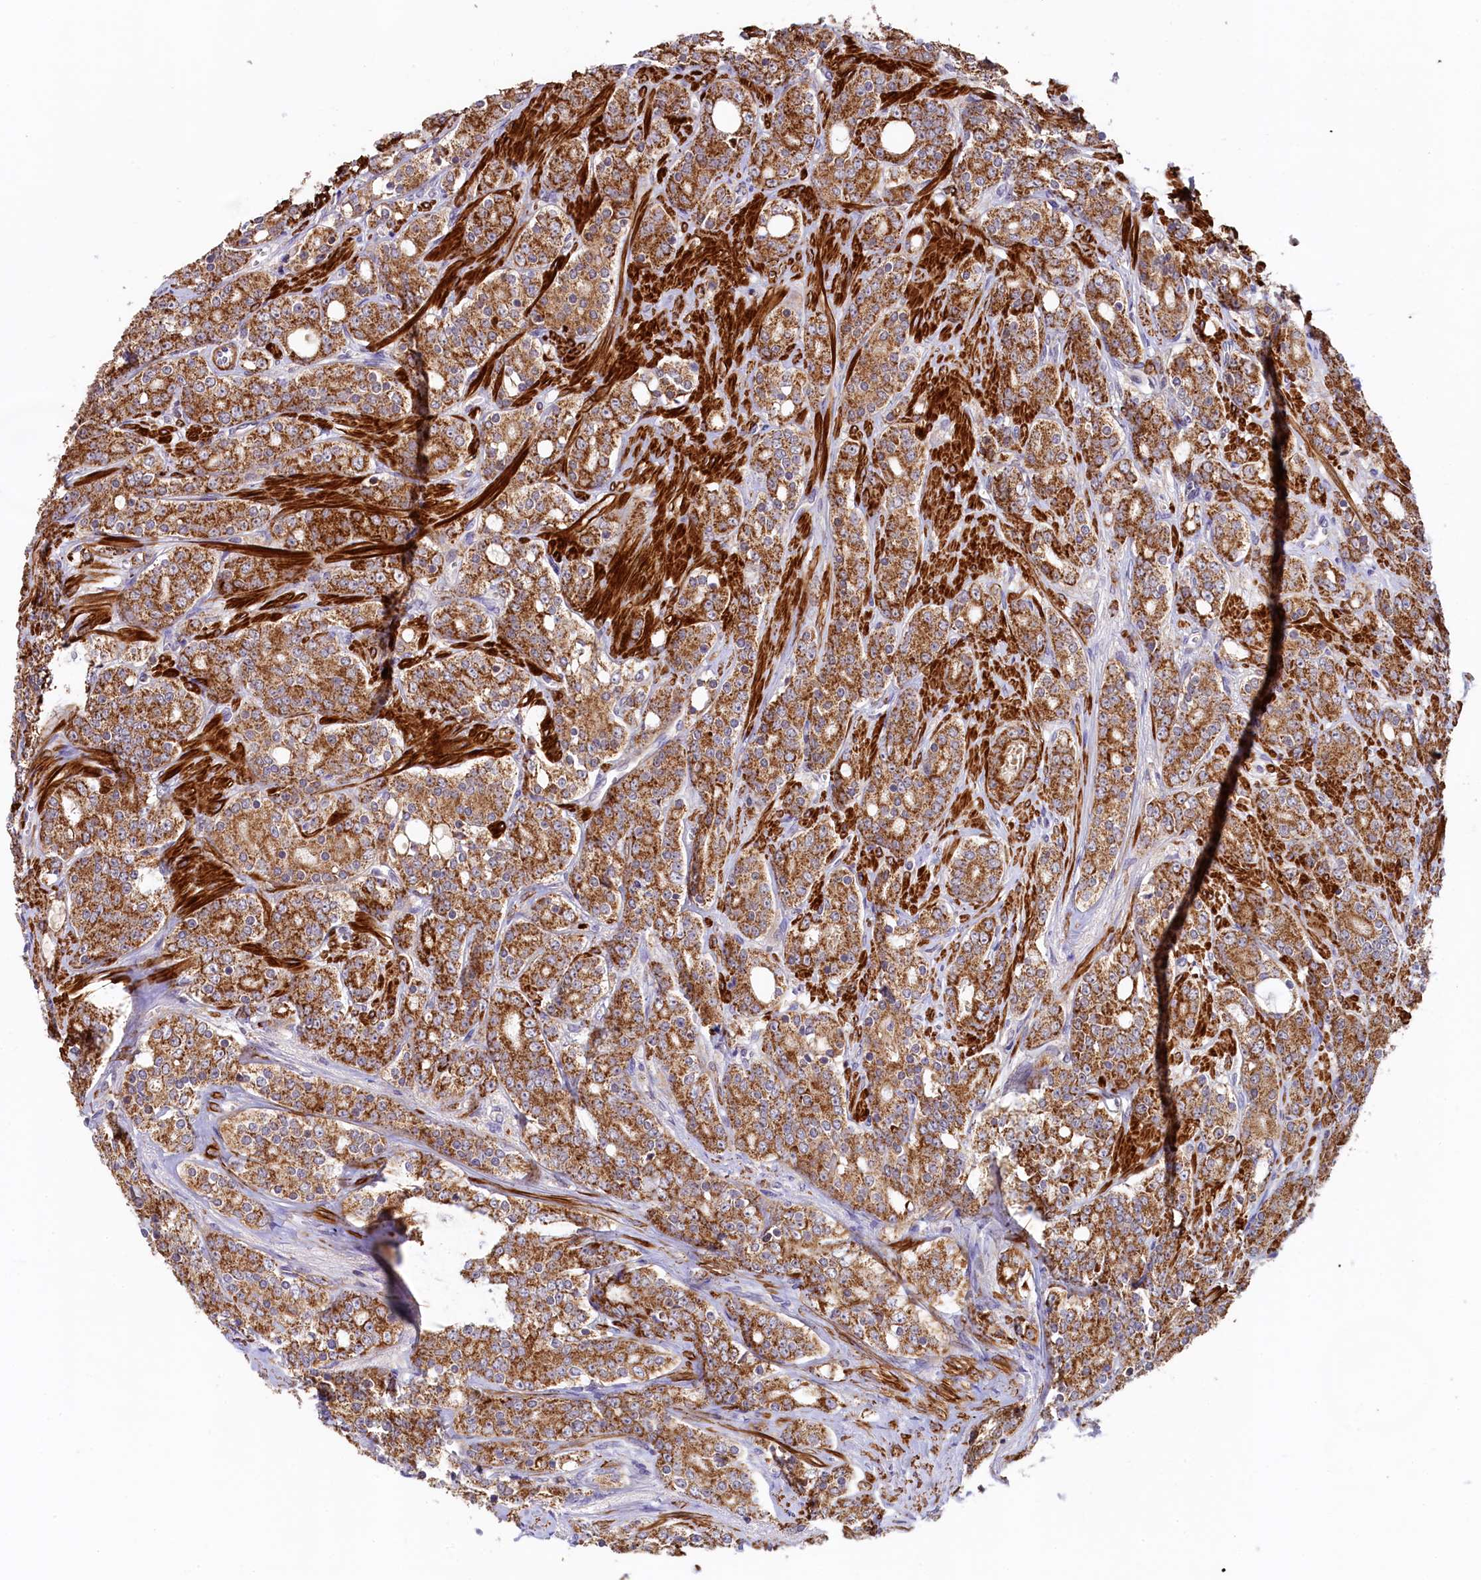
{"staining": {"intensity": "strong", "quantity": ">75%", "location": "cytoplasmic/membranous"}, "tissue": "prostate cancer", "cell_type": "Tumor cells", "image_type": "cancer", "snomed": [{"axis": "morphology", "description": "Adenocarcinoma, High grade"}, {"axis": "topography", "description": "Prostate"}], "caption": "Prostate cancer (adenocarcinoma (high-grade)) stained for a protein (brown) reveals strong cytoplasmic/membranous positive staining in about >75% of tumor cells.", "gene": "CIAO3", "patient": {"sex": "male", "age": 62}}